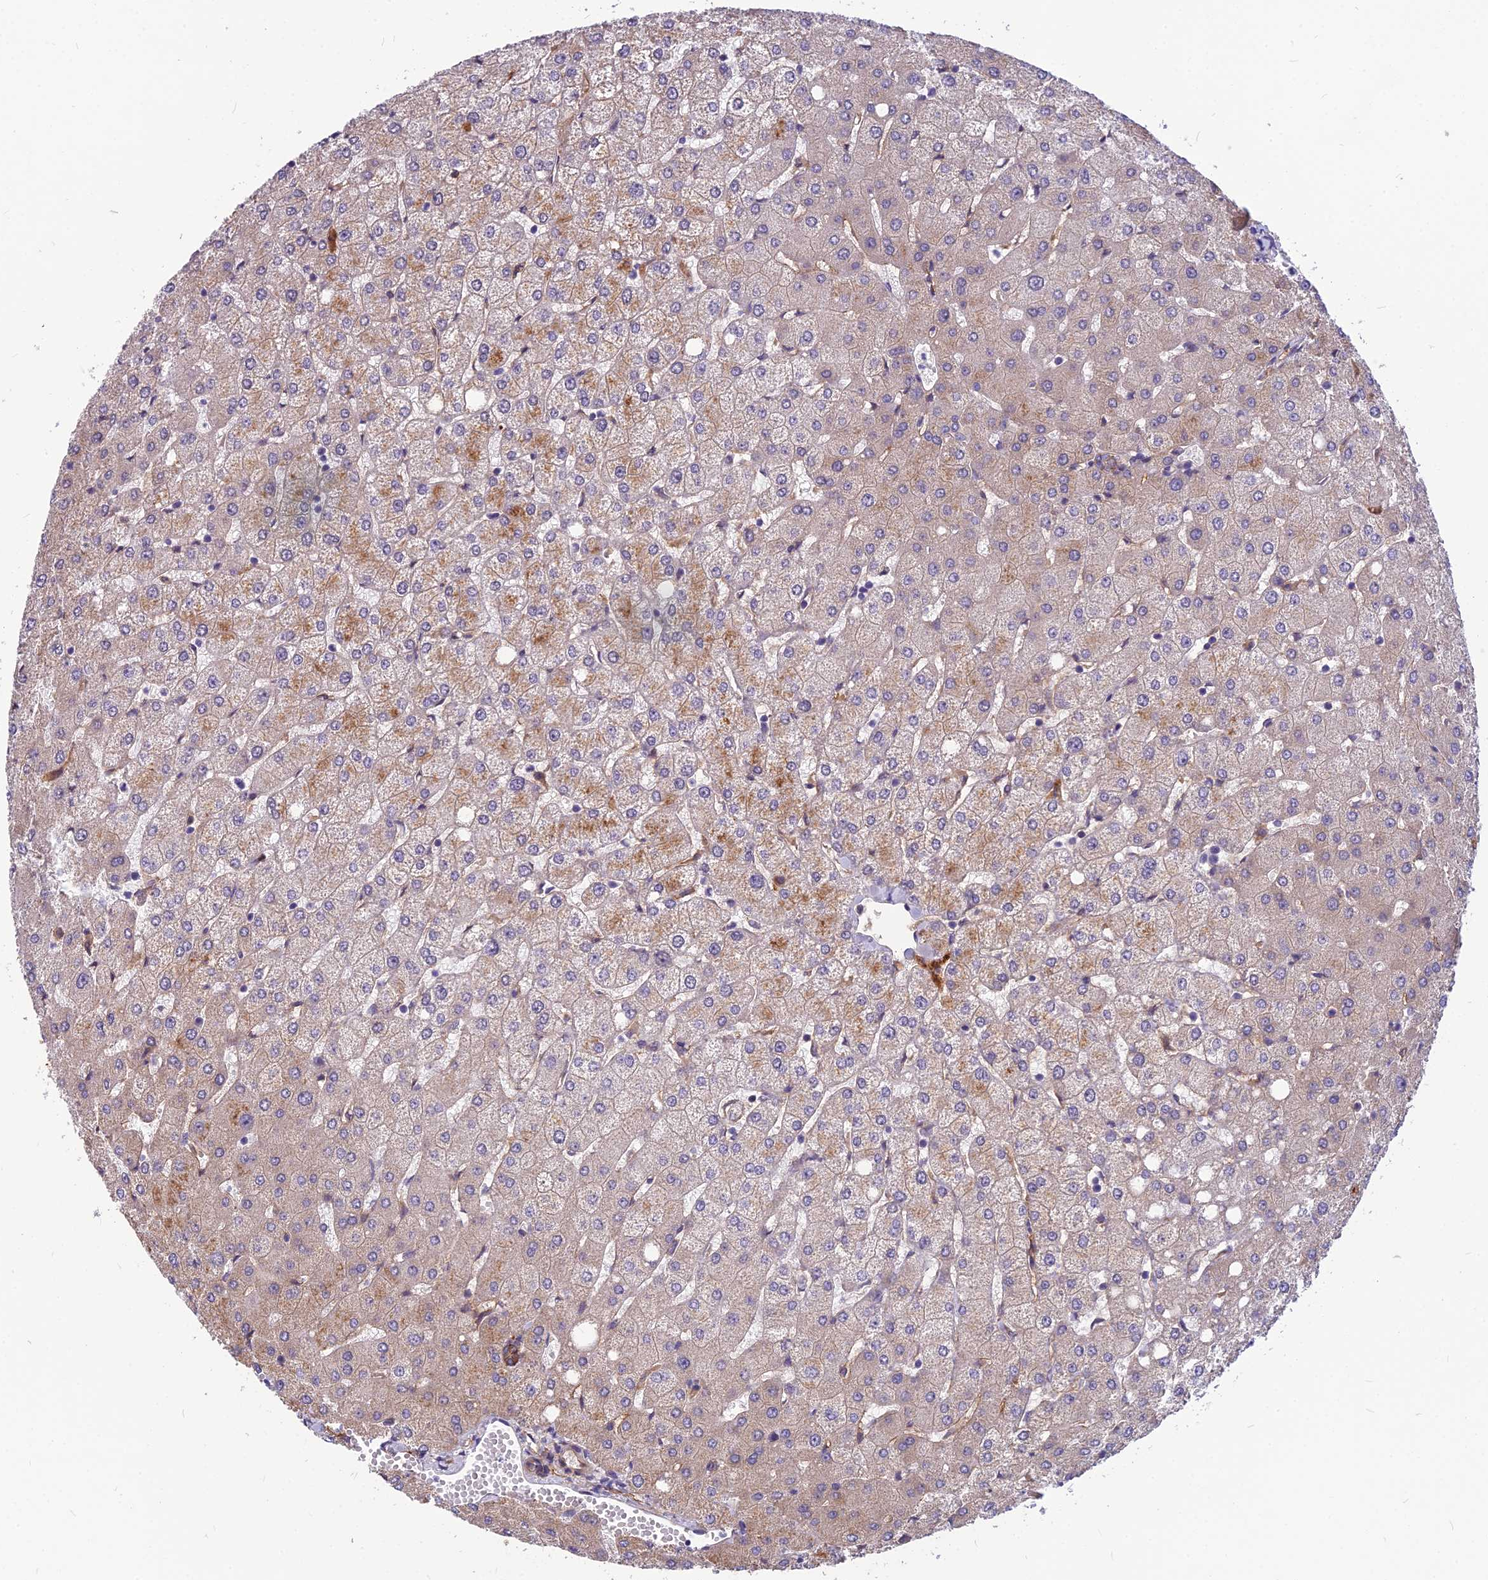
{"staining": {"intensity": "moderate", "quantity": ">75%", "location": "cytoplasmic/membranous"}, "tissue": "liver", "cell_type": "Cholangiocytes", "image_type": "normal", "snomed": [{"axis": "morphology", "description": "Normal tissue, NOS"}, {"axis": "topography", "description": "Liver"}], "caption": "Cholangiocytes exhibit moderate cytoplasmic/membranous staining in approximately >75% of cells in benign liver.", "gene": "TSPAN15", "patient": {"sex": "female", "age": 54}}